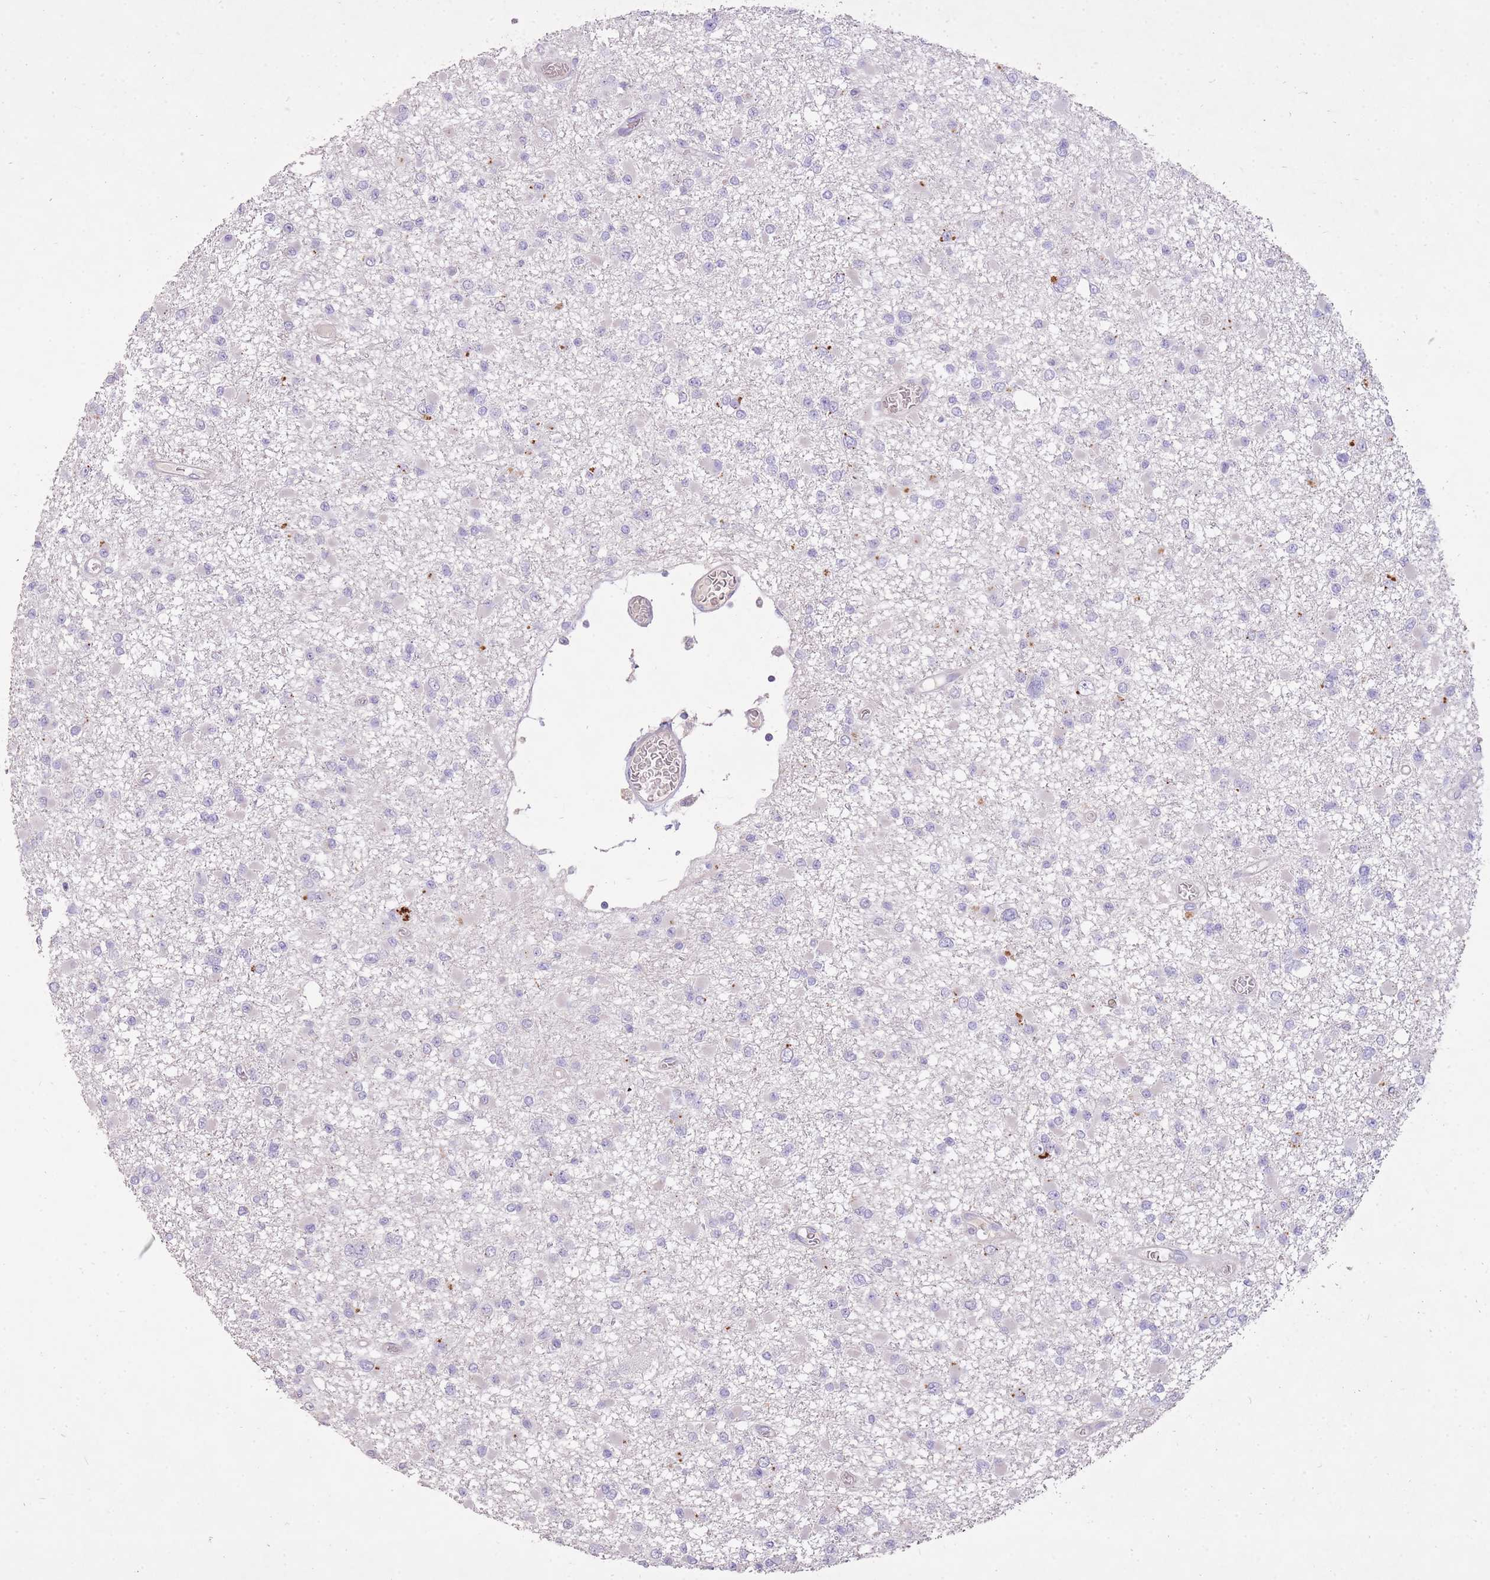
{"staining": {"intensity": "negative", "quantity": "none", "location": "none"}, "tissue": "glioma", "cell_type": "Tumor cells", "image_type": "cancer", "snomed": [{"axis": "morphology", "description": "Glioma, malignant, Low grade"}, {"axis": "topography", "description": "Brain"}], "caption": "A high-resolution histopathology image shows IHC staining of malignant low-grade glioma, which shows no significant expression in tumor cells.", "gene": "FRG2C", "patient": {"sex": "female", "age": 22}}